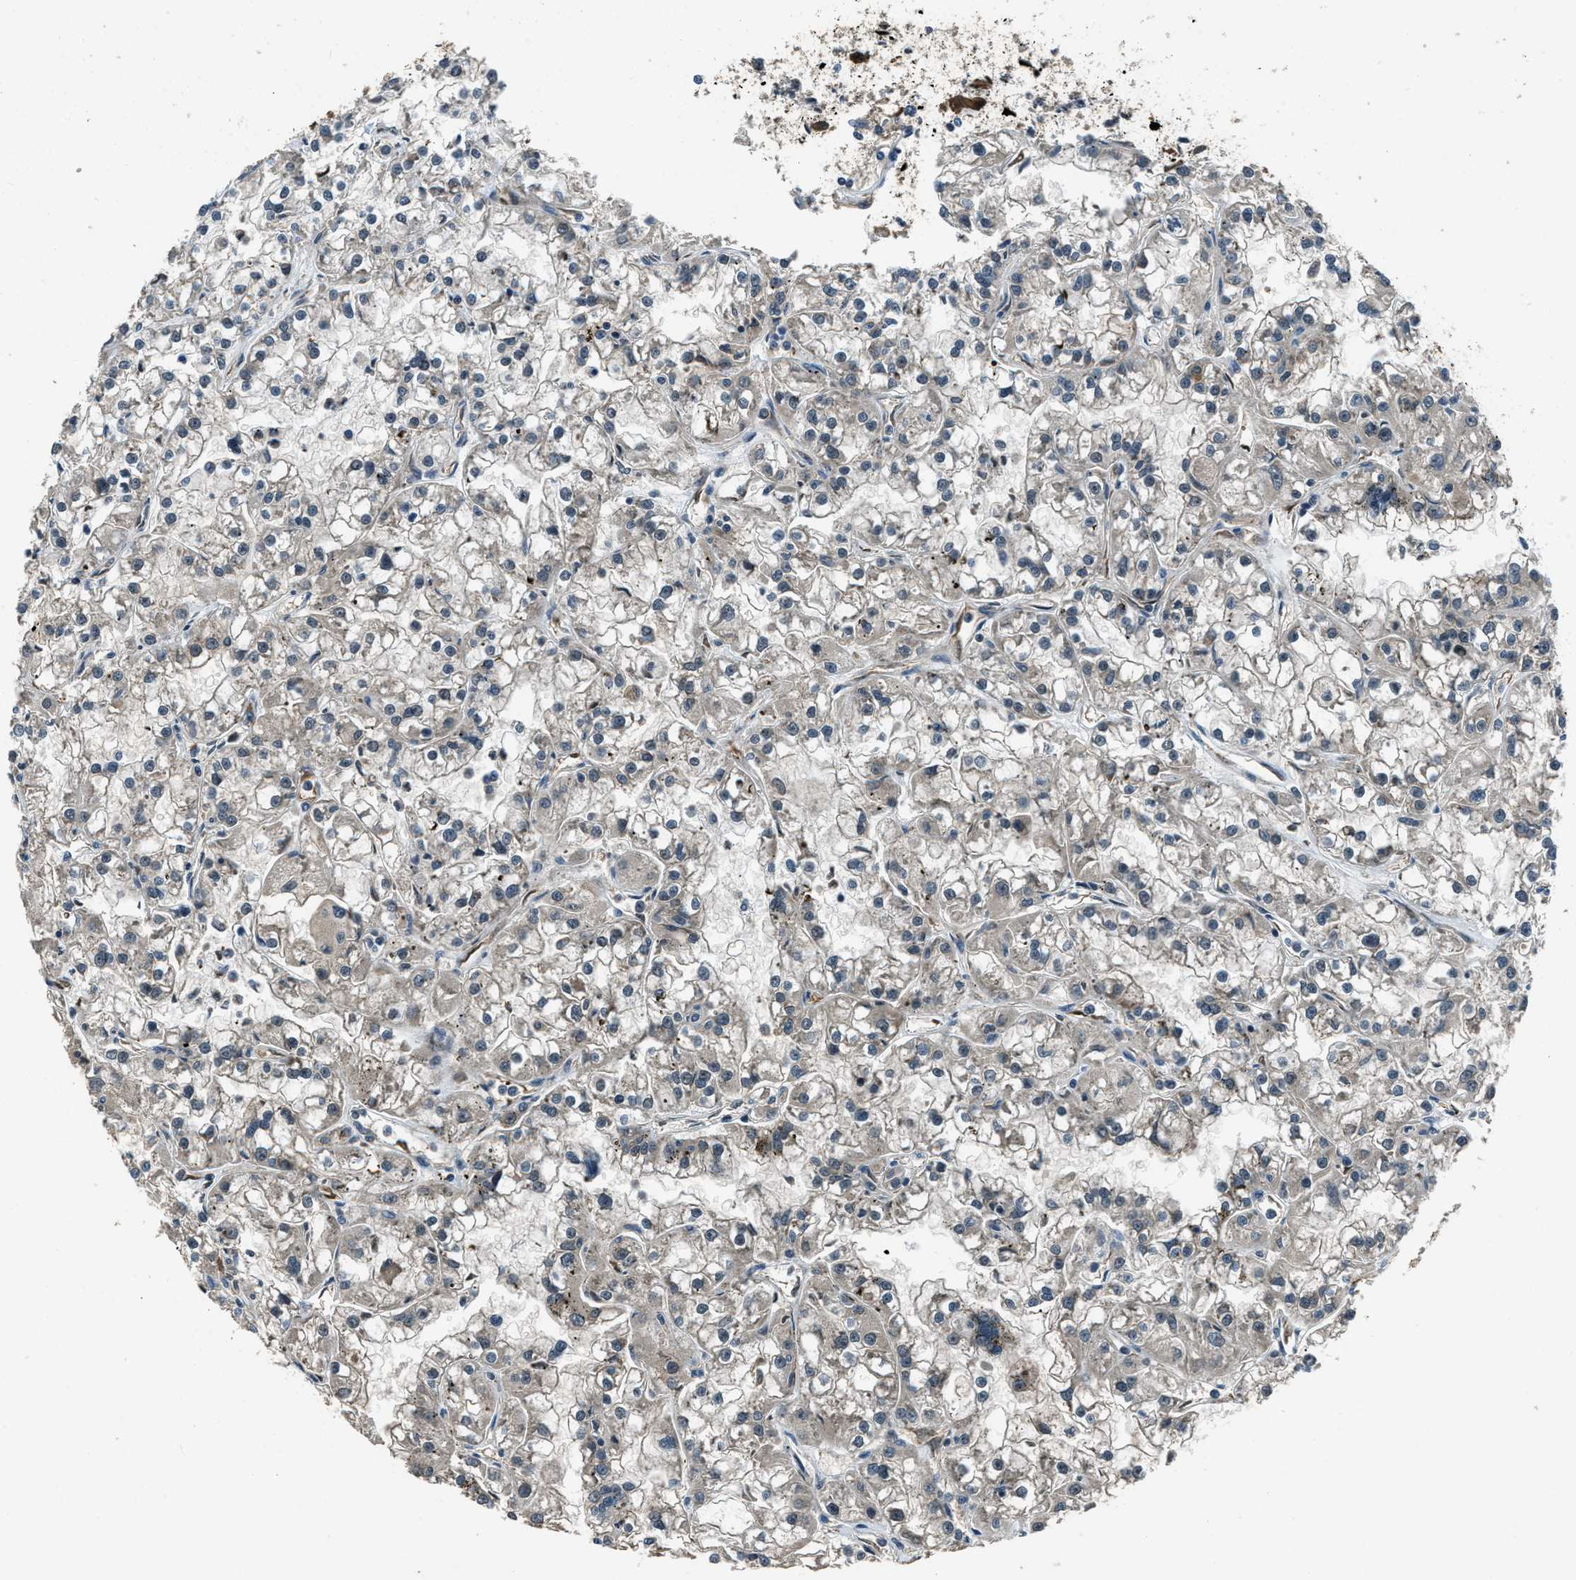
{"staining": {"intensity": "weak", "quantity": "25%-75%", "location": "cytoplasmic/membranous"}, "tissue": "renal cancer", "cell_type": "Tumor cells", "image_type": "cancer", "snomed": [{"axis": "morphology", "description": "Adenocarcinoma, NOS"}, {"axis": "topography", "description": "Kidney"}], "caption": "Human adenocarcinoma (renal) stained with a protein marker demonstrates weak staining in tumor cells.", "gene": "NUDCD3", "patient": {"sex": "female", "age": 52}}